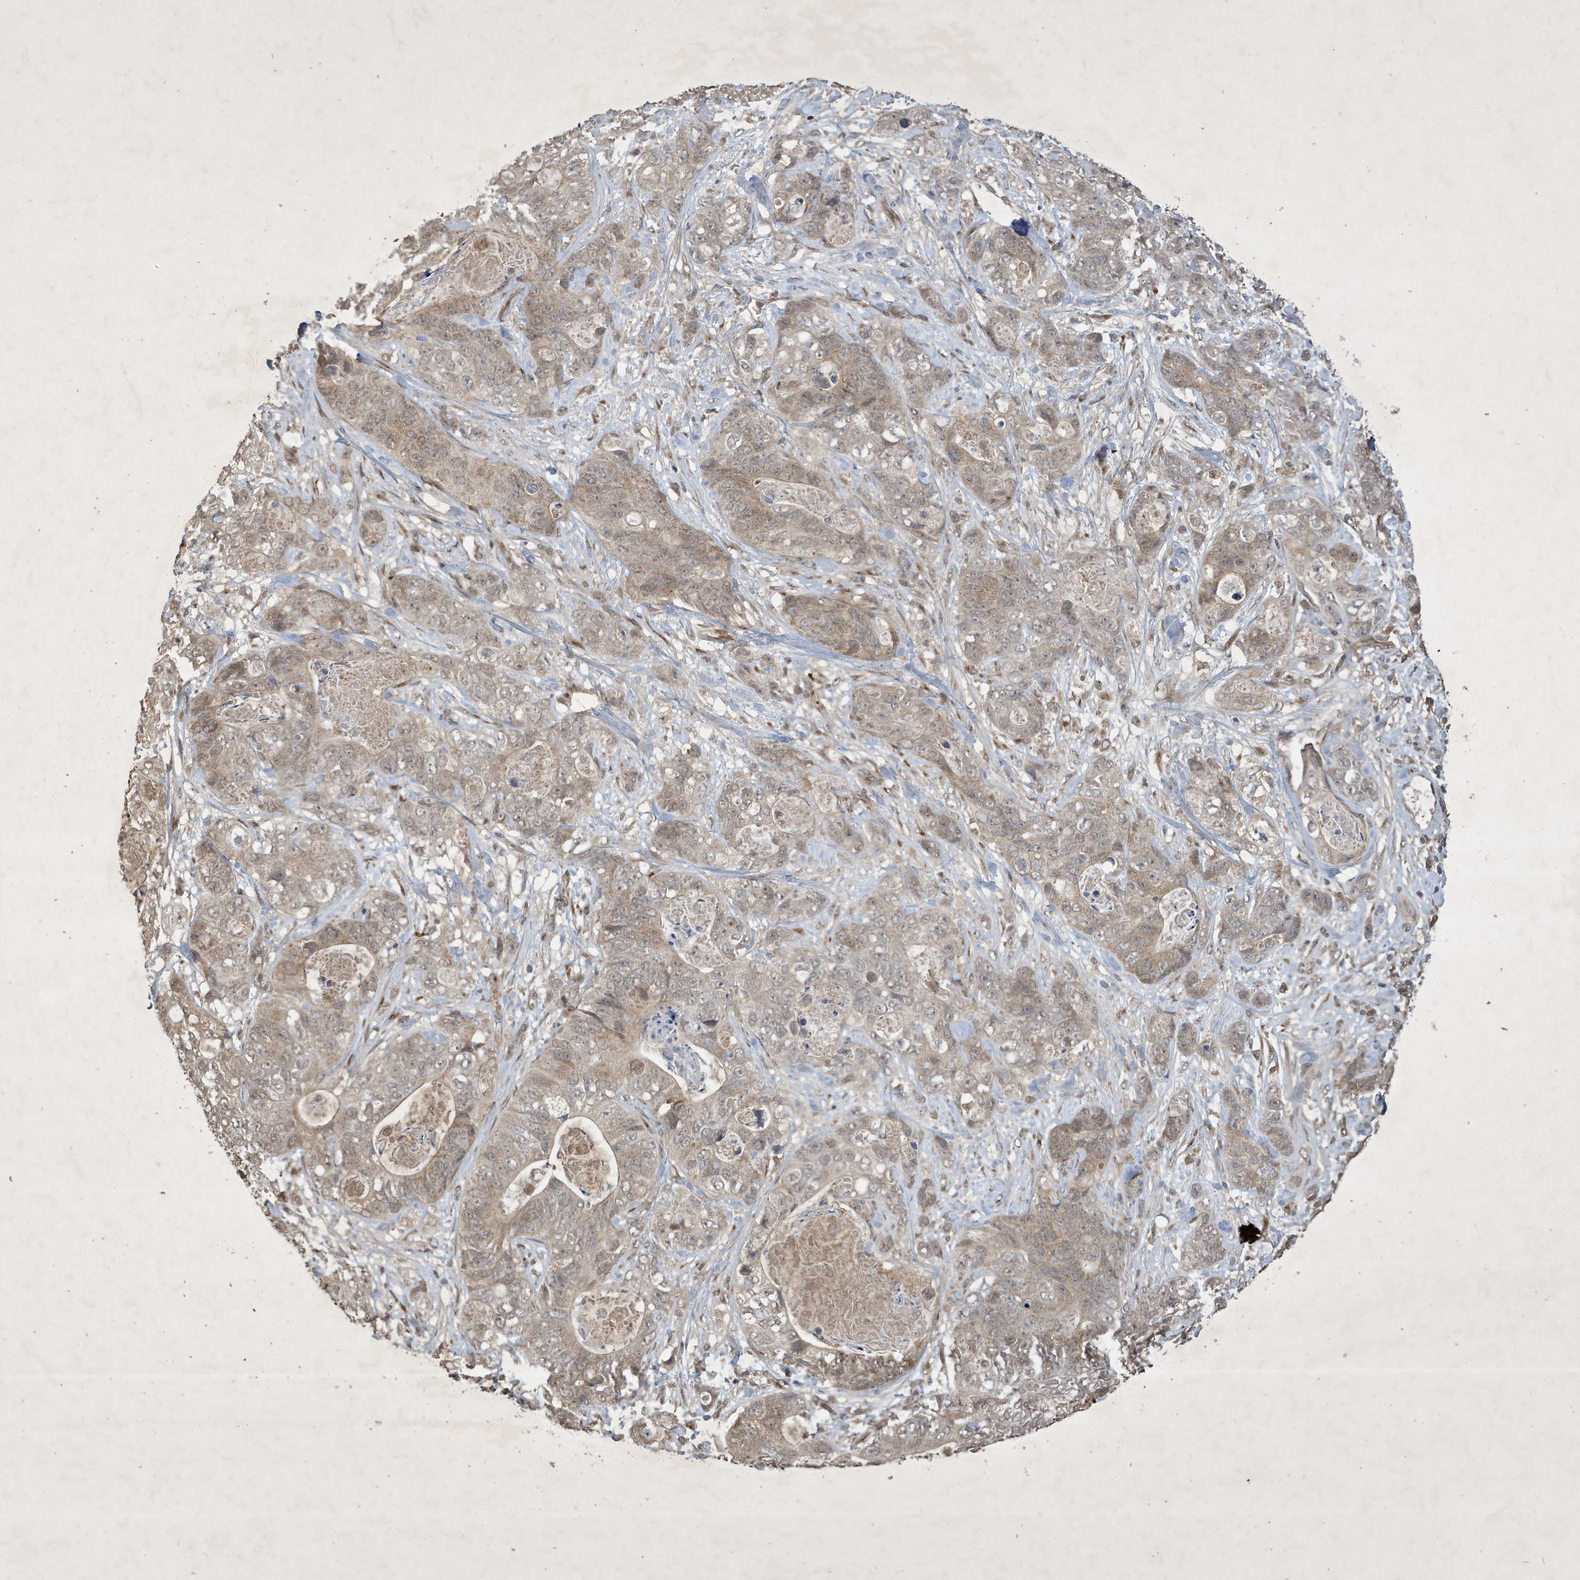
{"staining": {"intensity": "weak", "quantity": ">75%", "location": "cytoplasmic/membranous"}, "tissue": "stomach cancer", "cell_type": "Tumor cells", "image_type": "cancer", "snomed": [{"axis": "morphology", "description": "Normal tissue, NOS"}, {"axis": "morphology", "description": "Adenocarcinoma, NOS"}, {"axis": "topography", "description": "Stomach"}], "caption": "This is an image of immunohistochemistry staining of stomach adenocarcinoma, which shows weak staining in the cytoplasmic/membranous of tumor cells.", "gene": "STX10", "patient": {"sex": "female", "age": 89}}